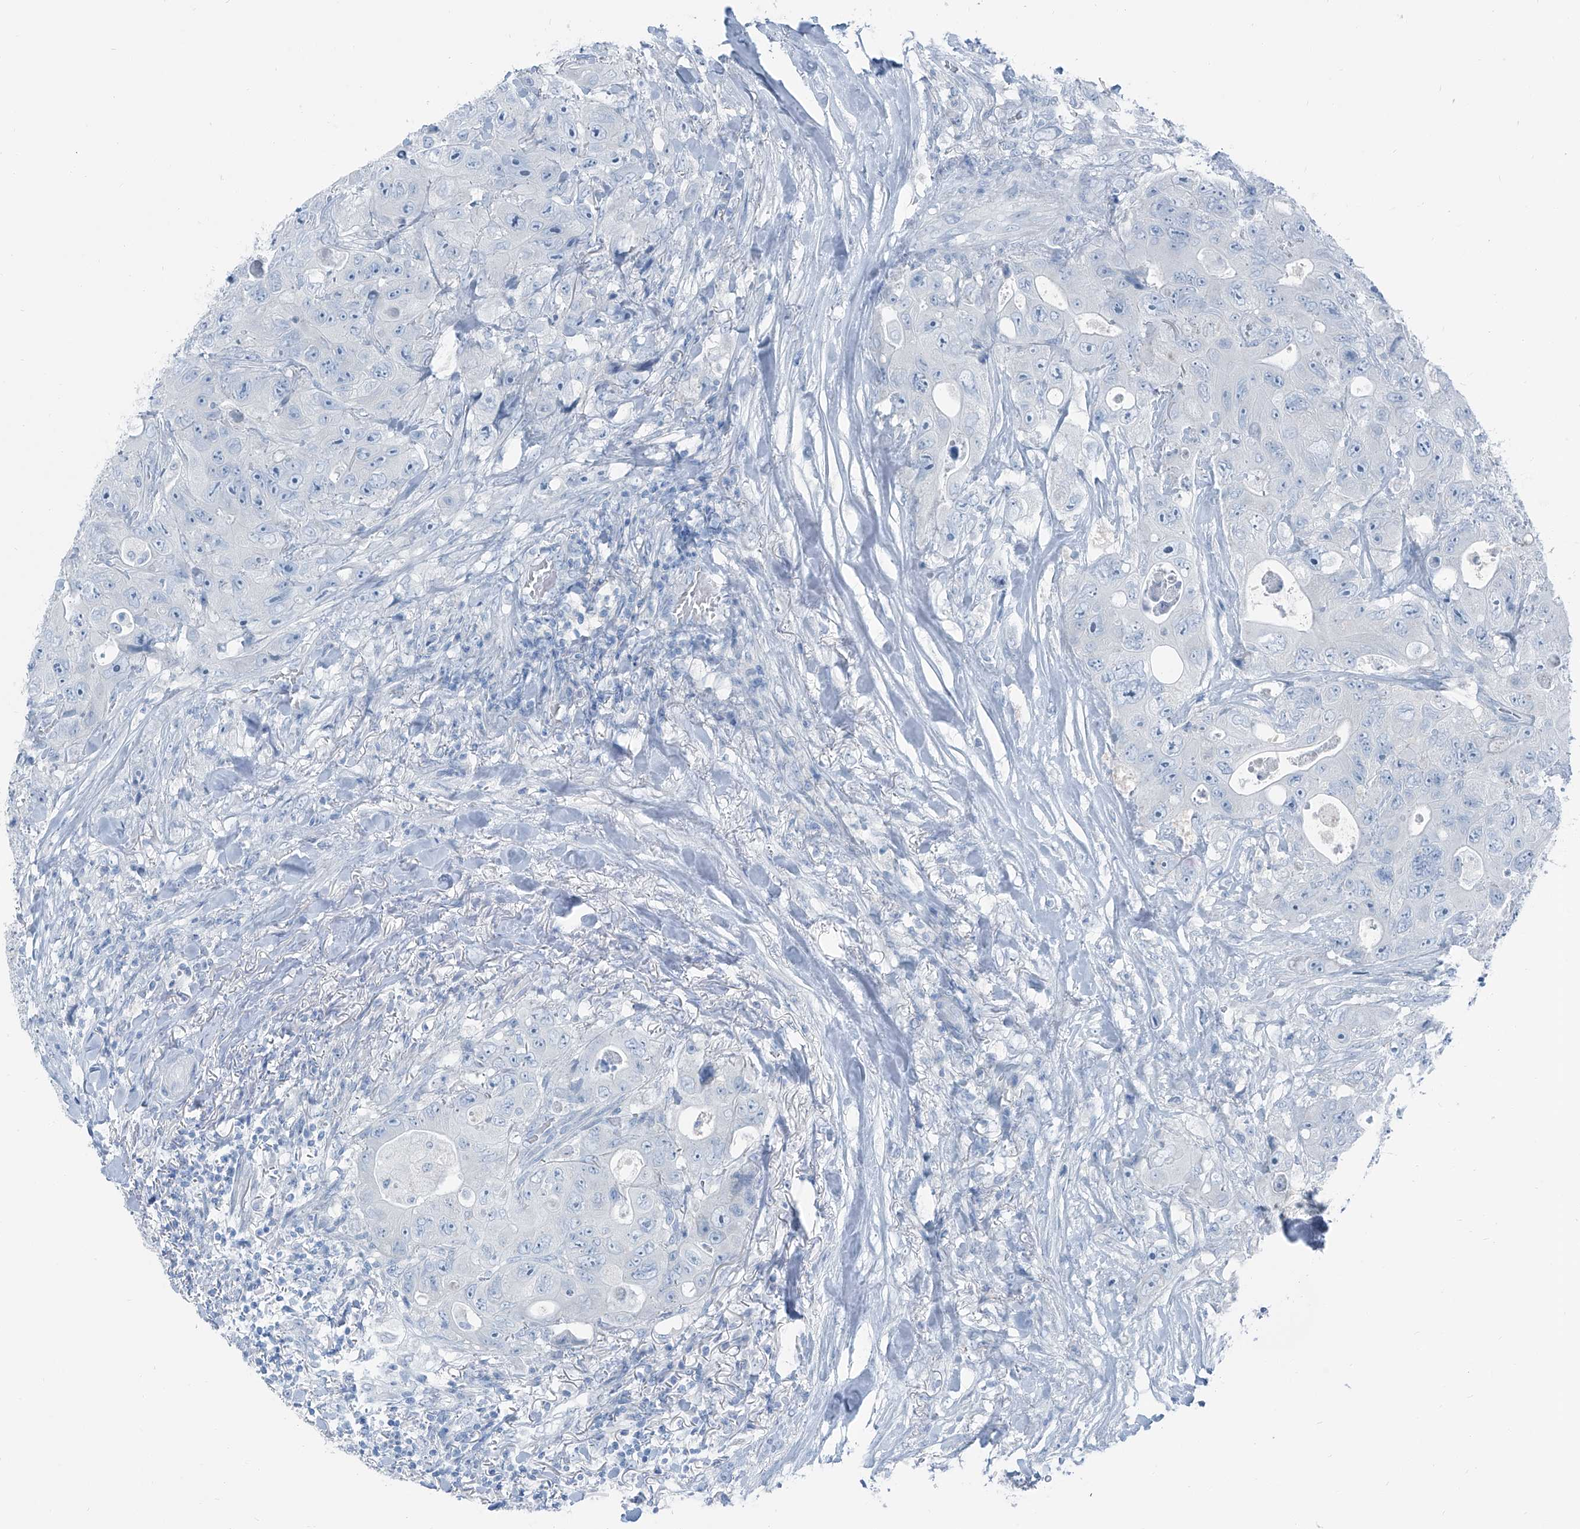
{"staining": {"intensity": "negative", "quantity": "none", "location": "none"}, "tissue": "colorectal cancer", "cell_type": "Tumor cells", "image_type": "cancer", "snomed": [{"axis": "morphology", "description": "Adenocarcinoma, NOS"}, {"axis": "topography", "description": "Colon"}], "caption": "IHC image of neoplastic tissue: human colorectal cancer stained with DAB displays no significant protein staining in tumor cells. (Brightfield microscopy of DAB (3,3'-diaminobenzidine) immunohistochemistry (IHC) at high magnification).", "gene": "RGN", "patient": {"sex": "female", "age": 46}}